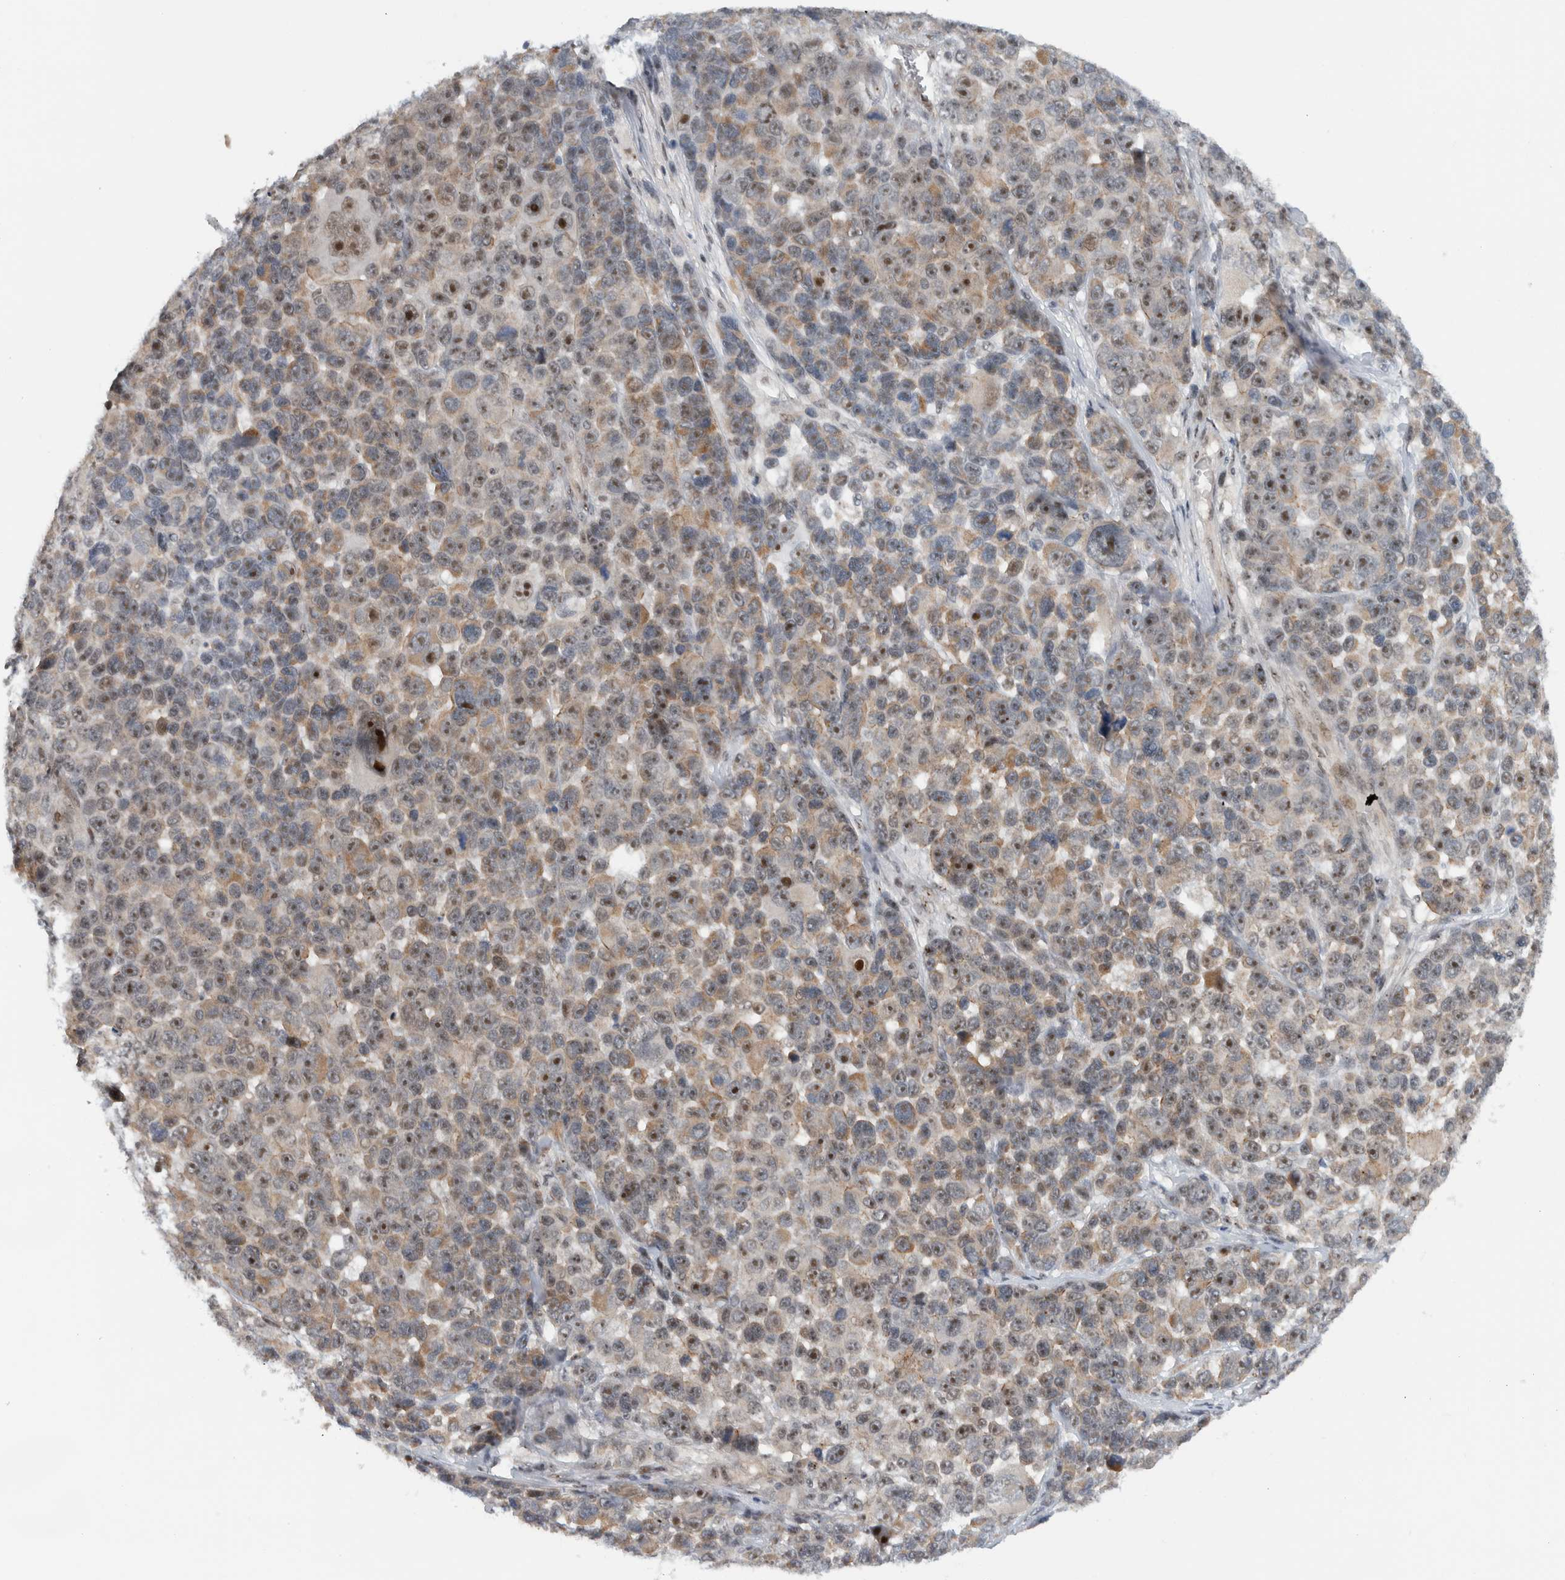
{"staining": {"intensity": "moderate", "quantity": ">75%", "location": "cytoplasmic/membranous,nuclear"}, "tissue": "melanoma", "cell_type": "Tumor cells", "image_type": "cancer", "snomed": [{"axis": "morphology", "description": "Malignant melanoma, NOS"}, {"axis": "topography", "description": "Skin"}], "caption": "Tumor cells reveal medium levels of moderate cytoplasmic/membranous and nuclear expression in about >75% of cells in malignant melanoma.", "gene": "ZFP91", "patient": {"sex": "male", "age": 53}}